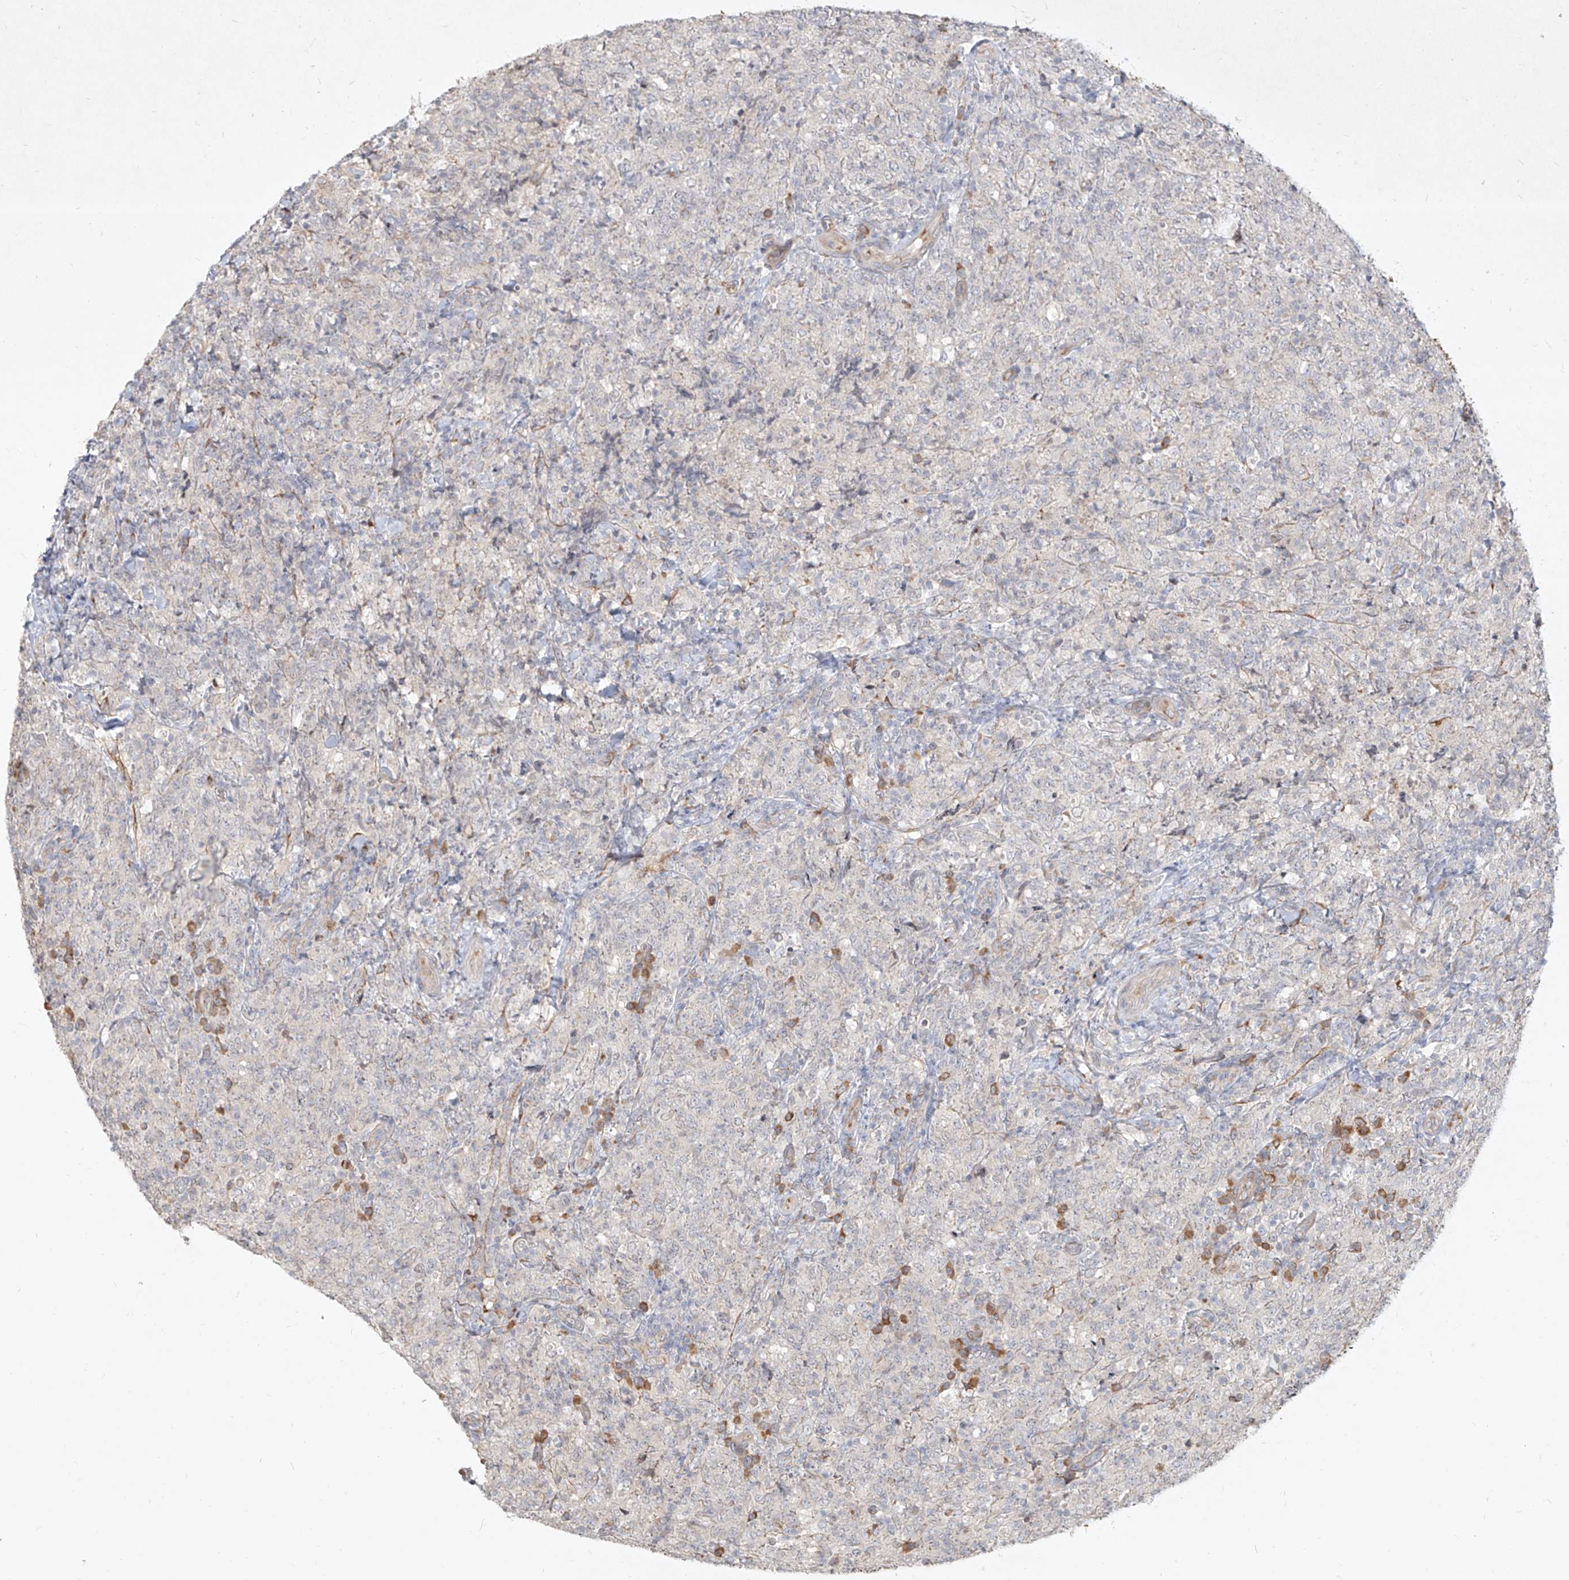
{"staining": {"intensity": "negative", "quantity": "none", "location": "none"}, "tissue": "lymphoma", "cell_type": "Tumor cells", "image_type": "cancer", "snomed": [{"axis": "morphology", "description": "Malignant lymphoma, non-Hodgkin's type, High grade"}, {"axis": "topography", "description": "Tonsil"}], "caption": "Tumor cells are negative for brown protein staining in lymphoma.", "gene": "CD209", "patient": {"sex": "female", "age": 36}}